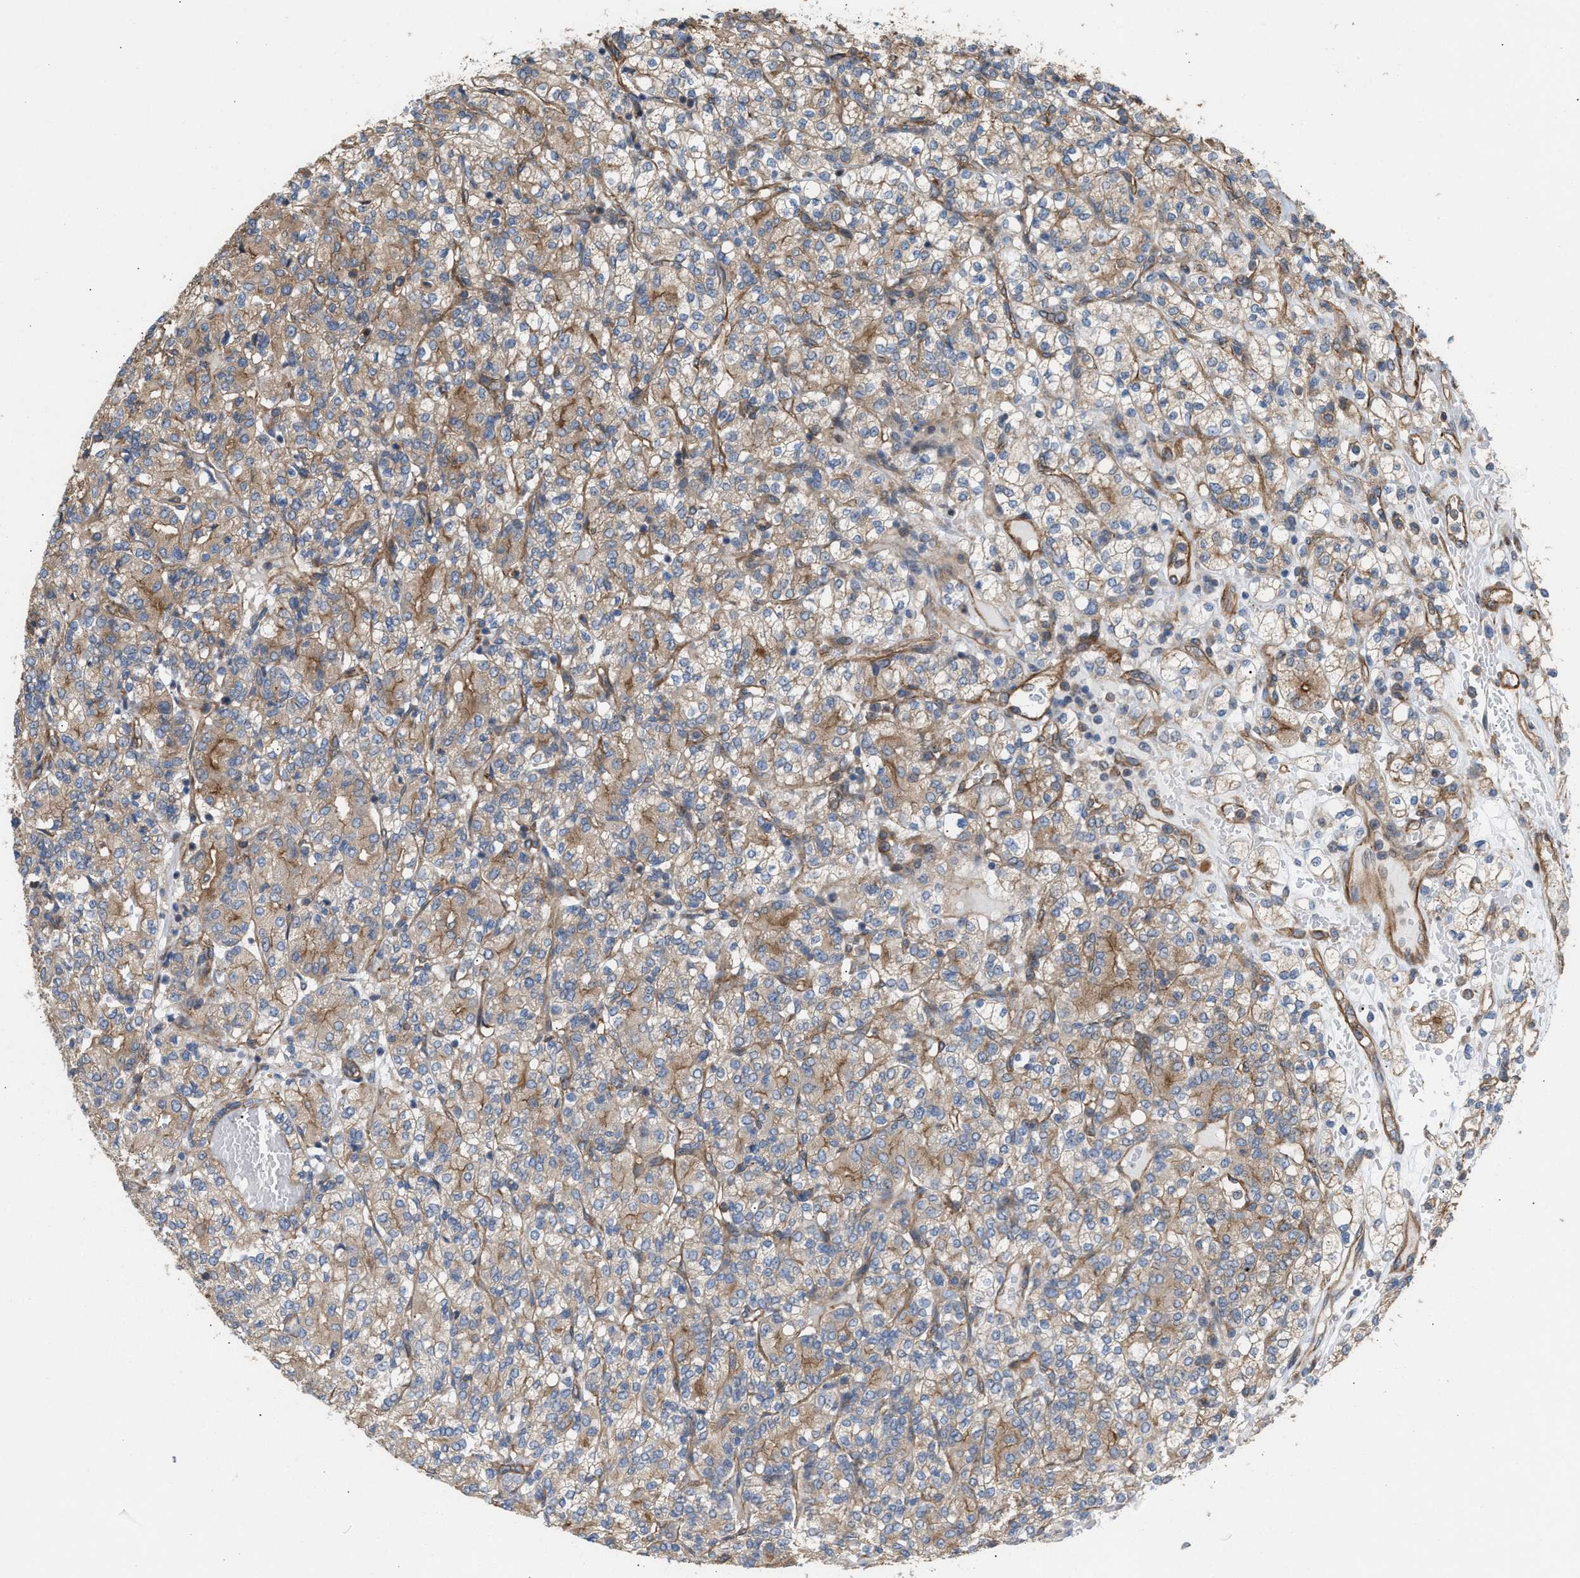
{"staining": {"intensity": "weak", "quantity": "25%-75%", "location": "cytoplasmic/membranous"}, "tissue": "renal cancer", "cell_type": "Tumor cells", "image_type": "cancer", "snomed": [{"axis": "morphology", "description": "Adenocarcinoma, NOS"}, {"axis": "topography", "description": "Kidney"}], "caption": "An image of human renal cancer stained for a protein demonstrates weak cytoplasmic/membranous brown staining in tumor cells.", "gene": "EPS15L1", "patient": {"sex": "male", "age": 77}}